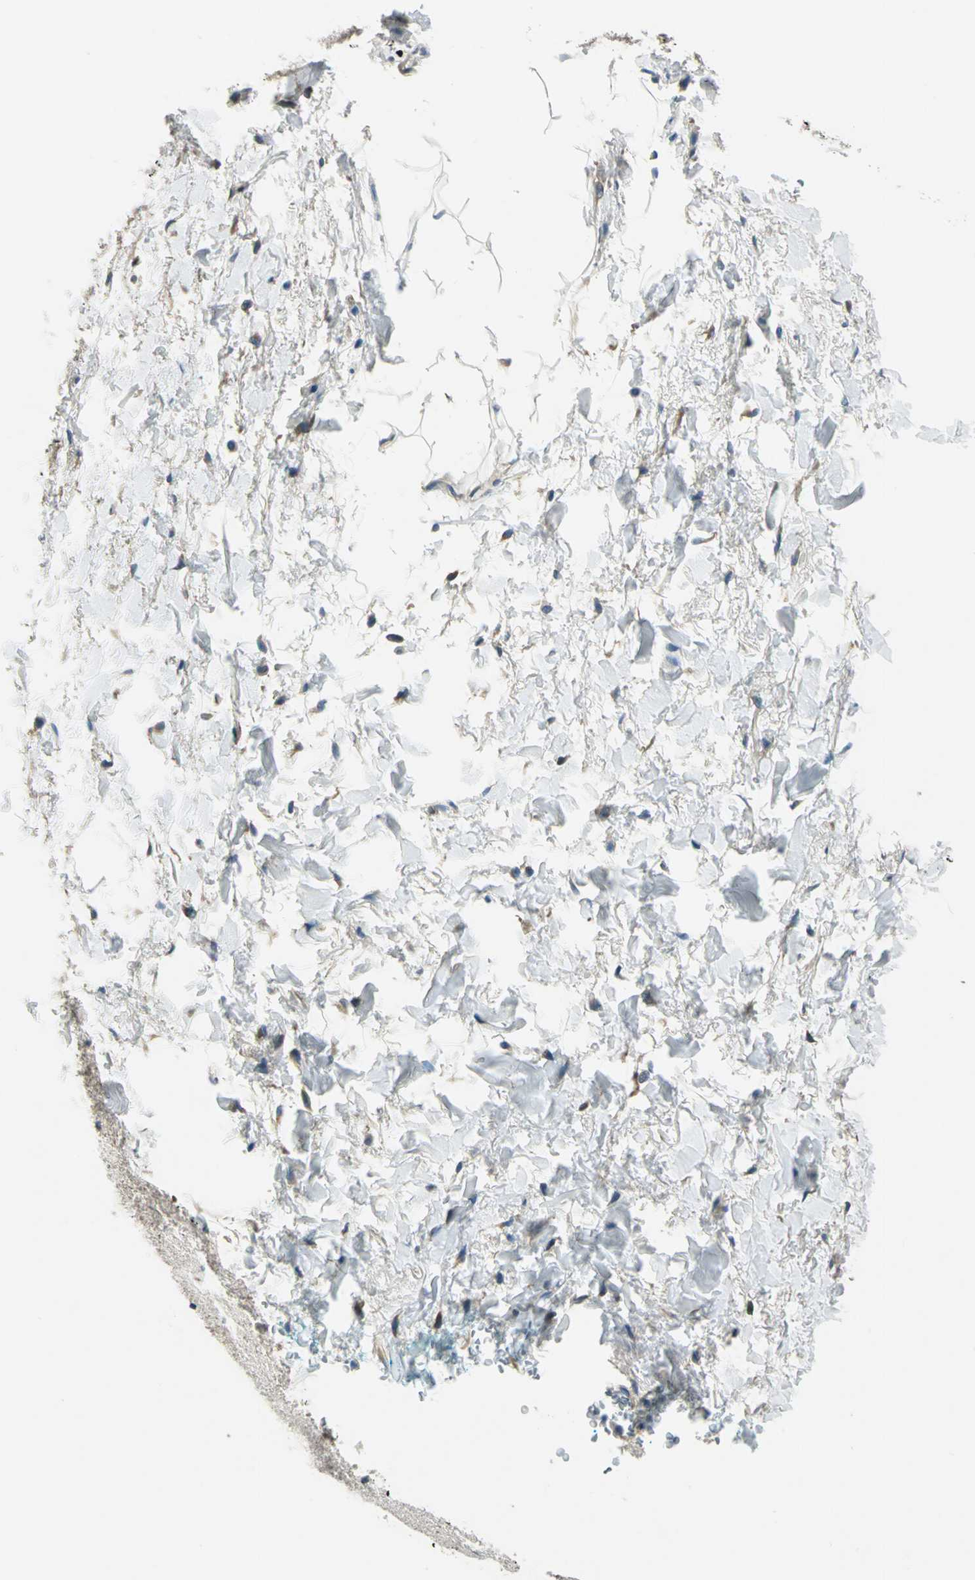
{"staining": {"intensity": "moderate", "quantity": "<25%", "location": "cytoplasmic/membranous"}, "tissue": "adipose tissue", "cell_type": "Adipocytes", "image_type": "normal", "snomed": [{"axis": "morphology", "description": "Normal tissue, NOS"}, {"axis": "topography", "description": "Soft tissue"}, {"axis": "topography", "description": "Peripheral nerve tissue"}], "caption": "Adipose tissue stained with immunohistochemistry exhibits moderate cytoplasmic/membranous positivity in approximately <25% of adipocytes. Using DAB (brown) and hematoxylin (blue) stains, captured at high magnification using brightfield microscopy.", "gene": "CDC42EP1", "patient": {"sex": "female", "age": 71}}